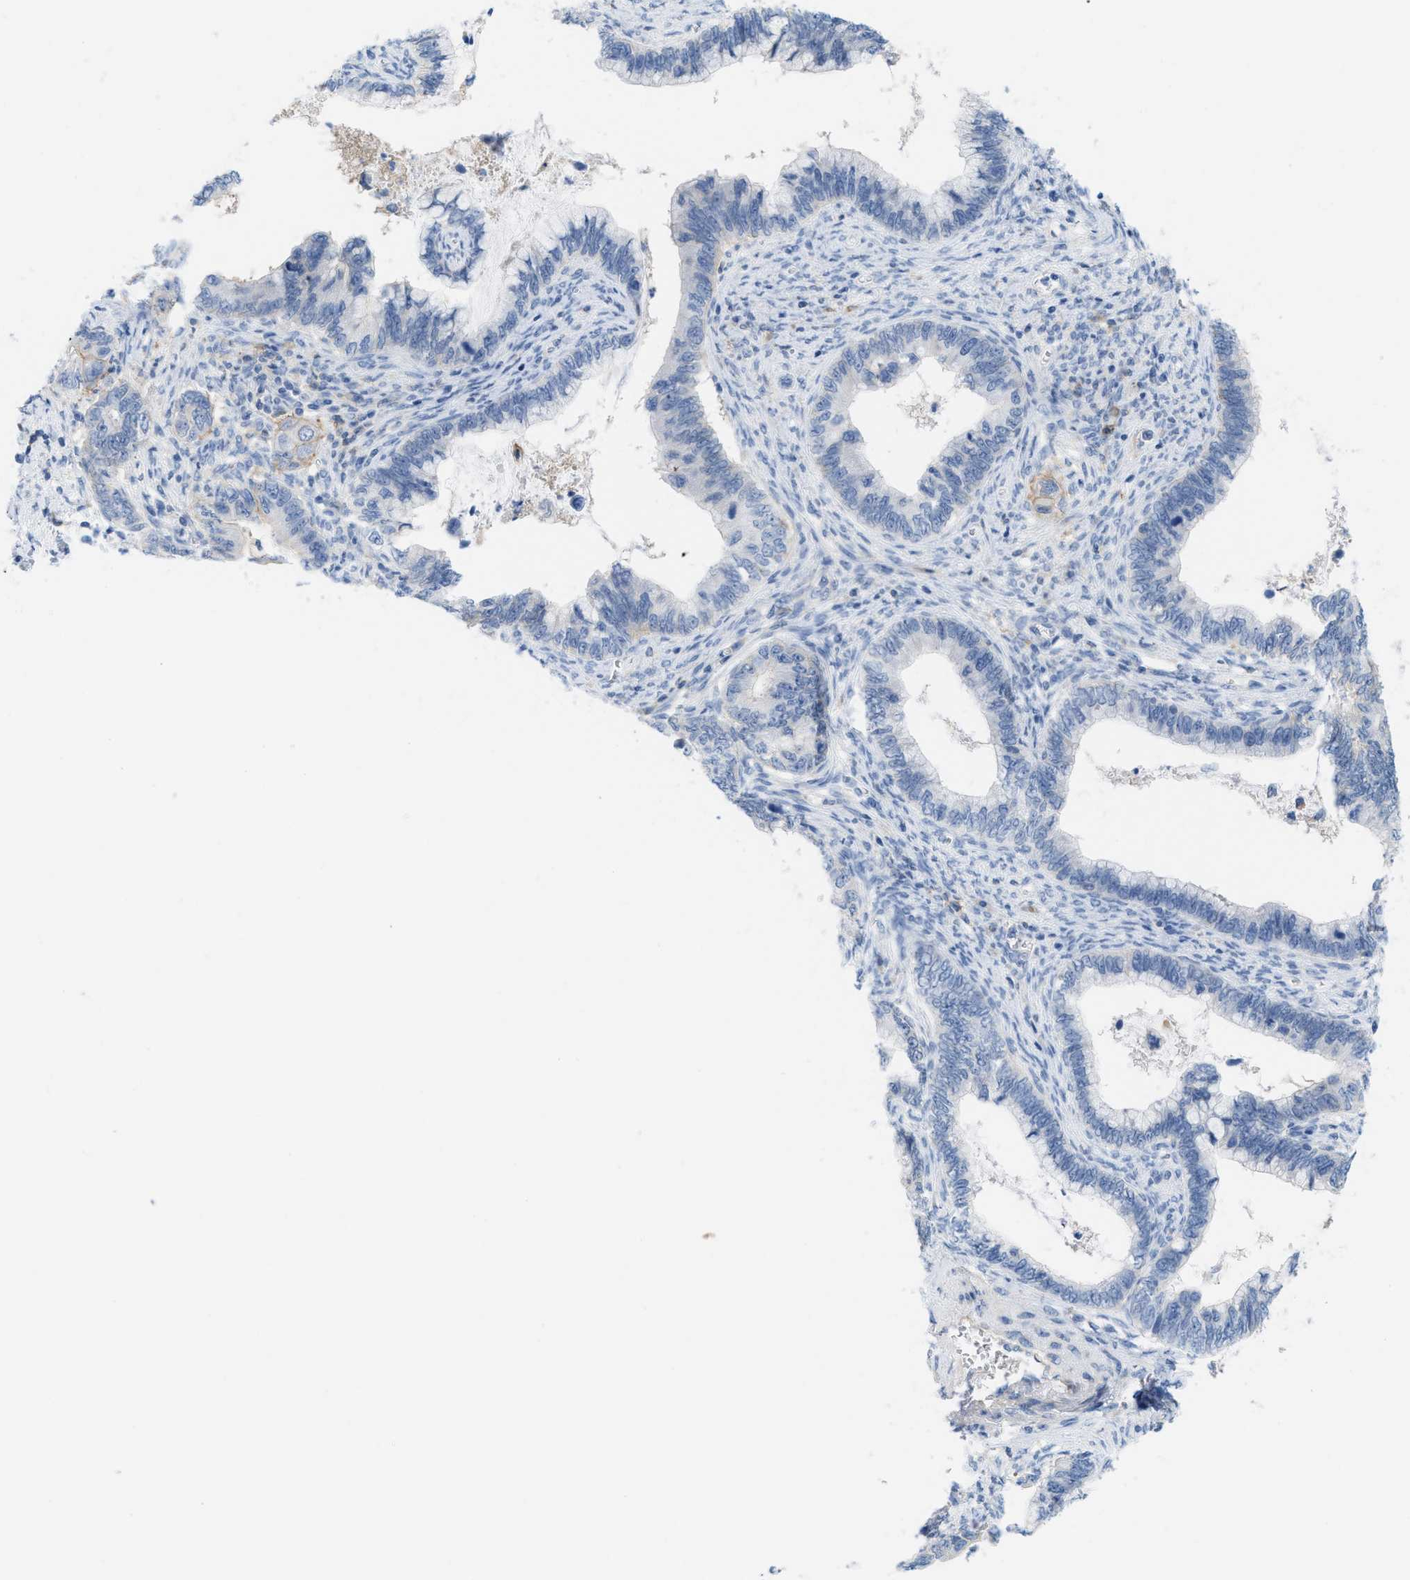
{"staining": {"intensity": "negative", "quantity": "none", "location": "none"}, "tissue": "cervical cancer", "cell_type": "Tumor cells", "image_type": "cancer", "snomed": [{"axis": "morphology", "description": "Adenocarcinoma, NOS"}, {"axis": "topography", "description": "Cervix"}], "caption": "The micrograph demonstrates no staining of tumor cells in cervical cancer.", "gene": "SLC3A2", "patient": {"sex": "female", "age": 44}}